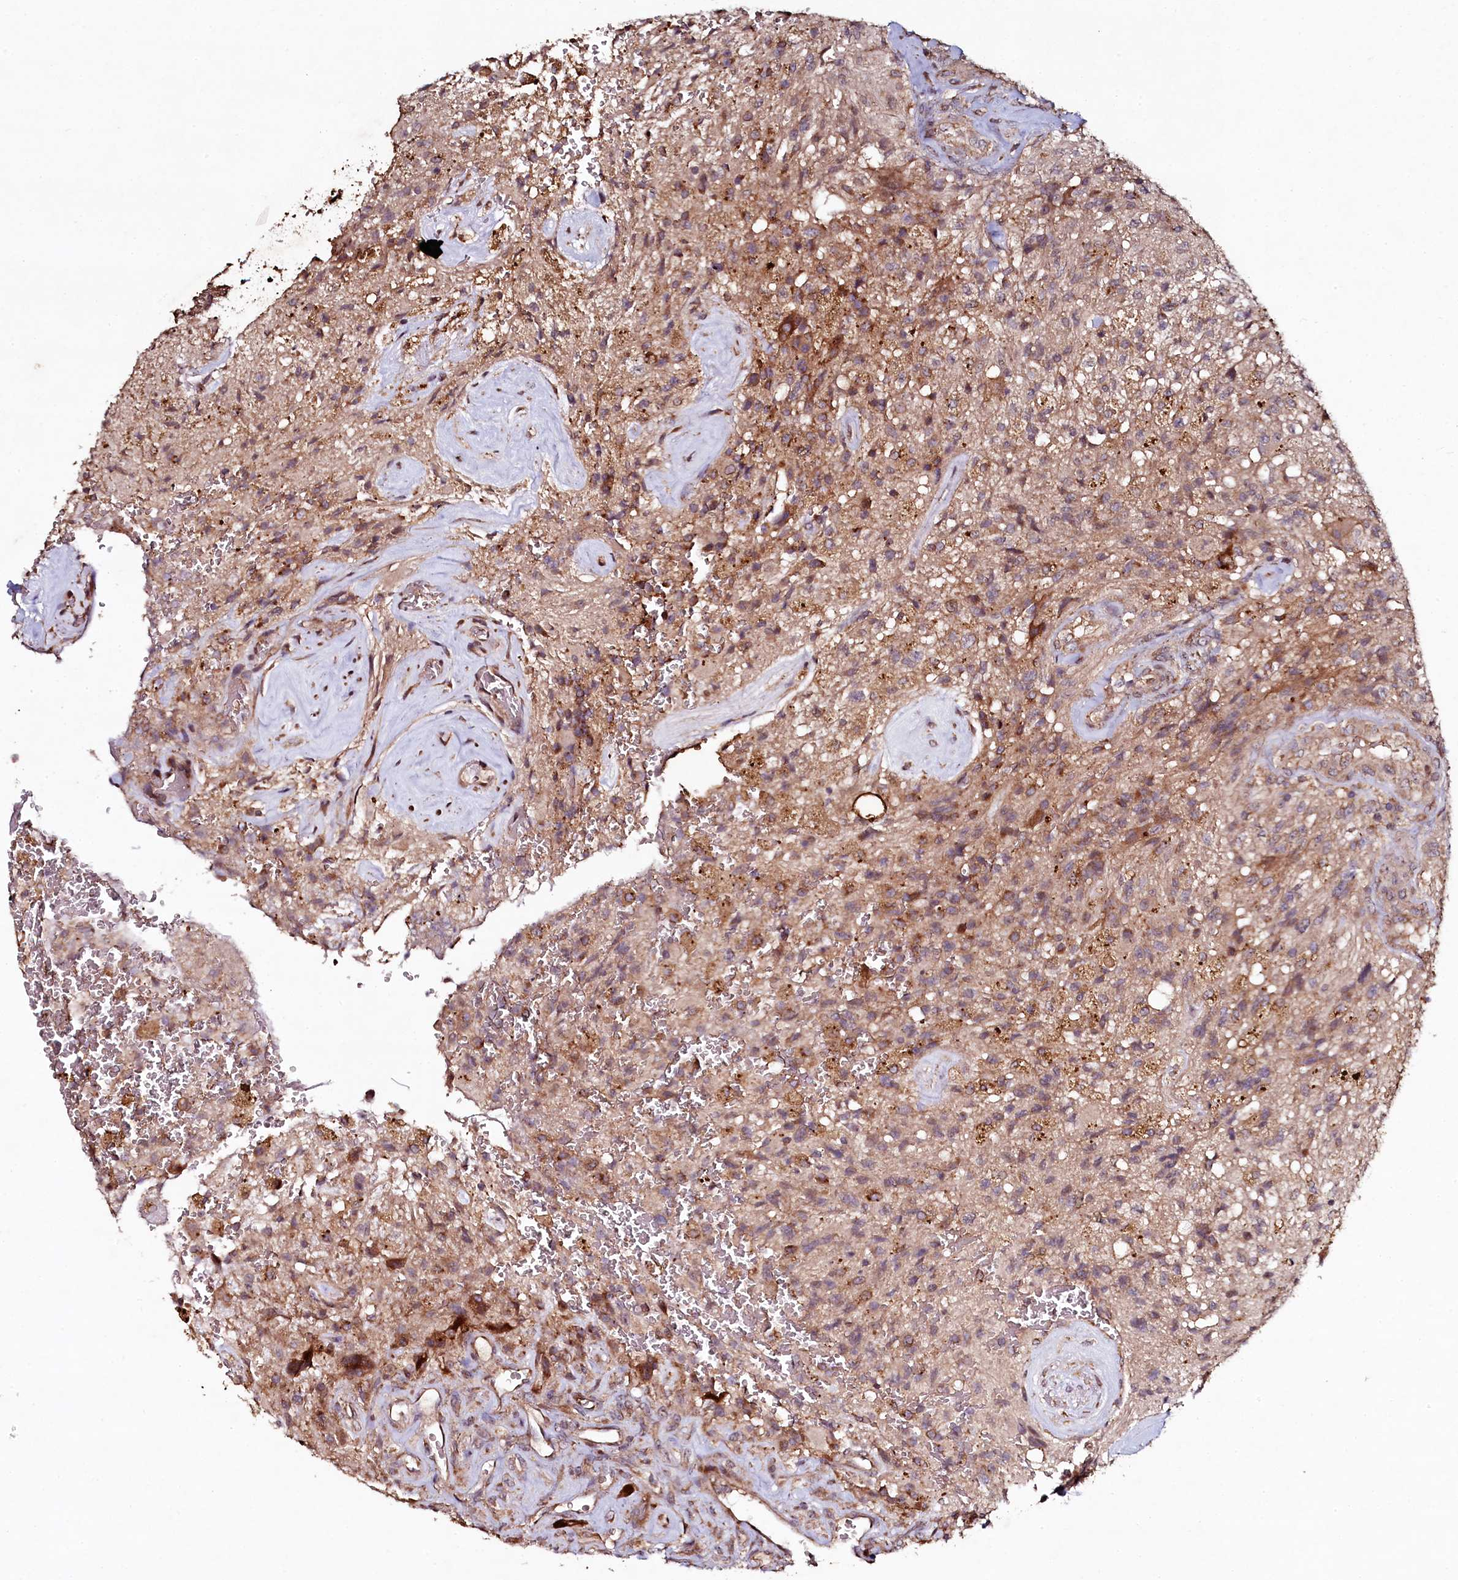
{"staining": {"intensity": "weak", "quantity": "25%-75%", "location": "cytoplasmic/membranous"}, "tissue": "glioma", "cell_type": "Tumor cells", "image_type": "cancer", "snomed": [{"axis": "morphology", "description": "Glioma, malignant, High grade"}, {"axis": "topography", "description": "Brain"}], "caption": "Immunohistochemistry (IHC) photomicrograph of human glioma stained for a protein (brown), which reveals low levels of weak cytoplasmic/membranous staining in about 25%-75% of tumor cells.", "gene": "SEC24C", "patient": {"sex": "male", "age": 56}}